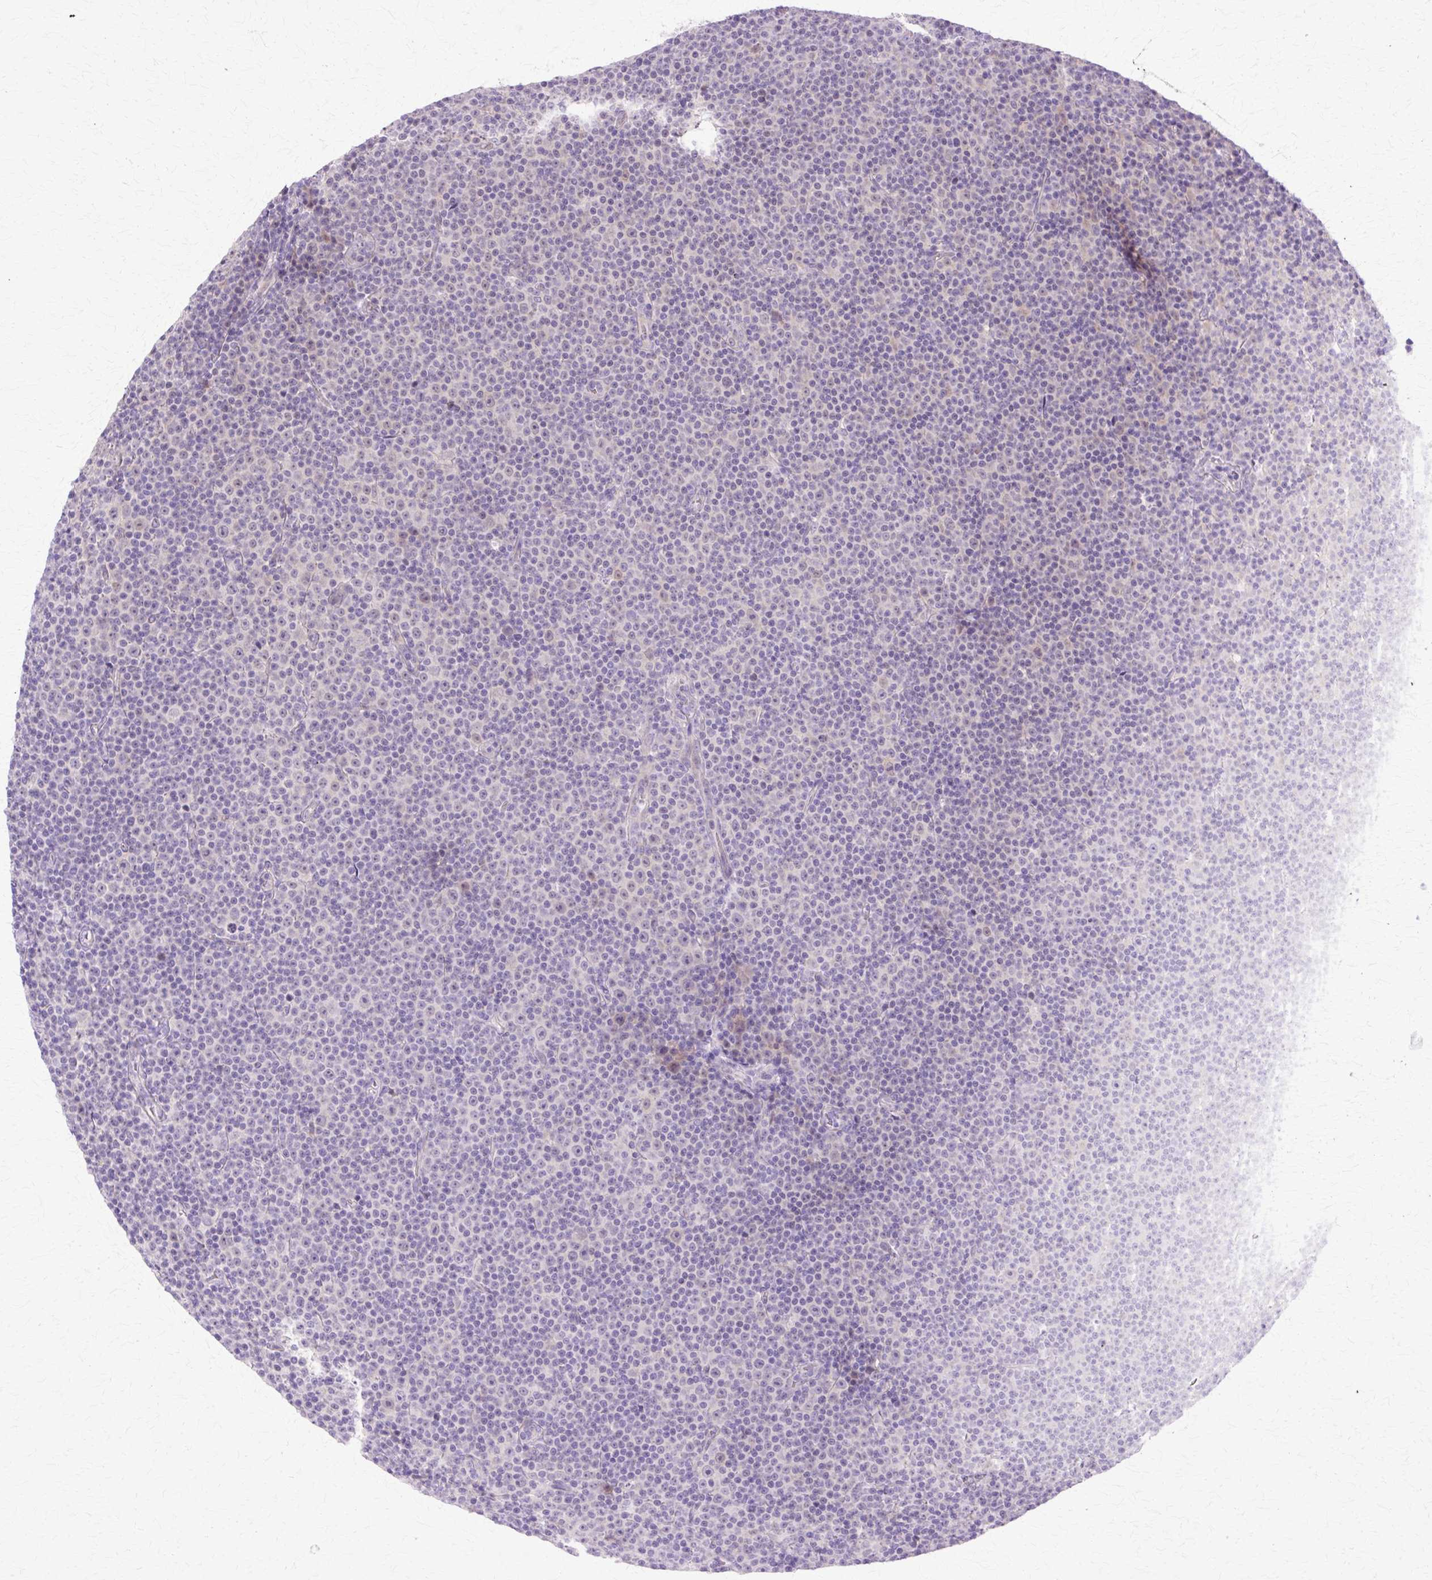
{"staining": {"intensity": "negative", "quantity": "none", "location": "none"}, "tissue": "lymphoma", "cell_type": "Tumor cells", "image_type": "cancer", "snomed": [{"axis": "morphology", "description": "Malignant lymphoma, non-Hodgkin's type, Low grade"}, {"axis": "topography", "description": "Lymph node"}], "caption": "IHC histopathology image of lymphoma stained for a protein (brown), which exhibits no positivity in tumor cells.", "gene": "HSPA8", "patient": {"sex": "female", "age": 67}}